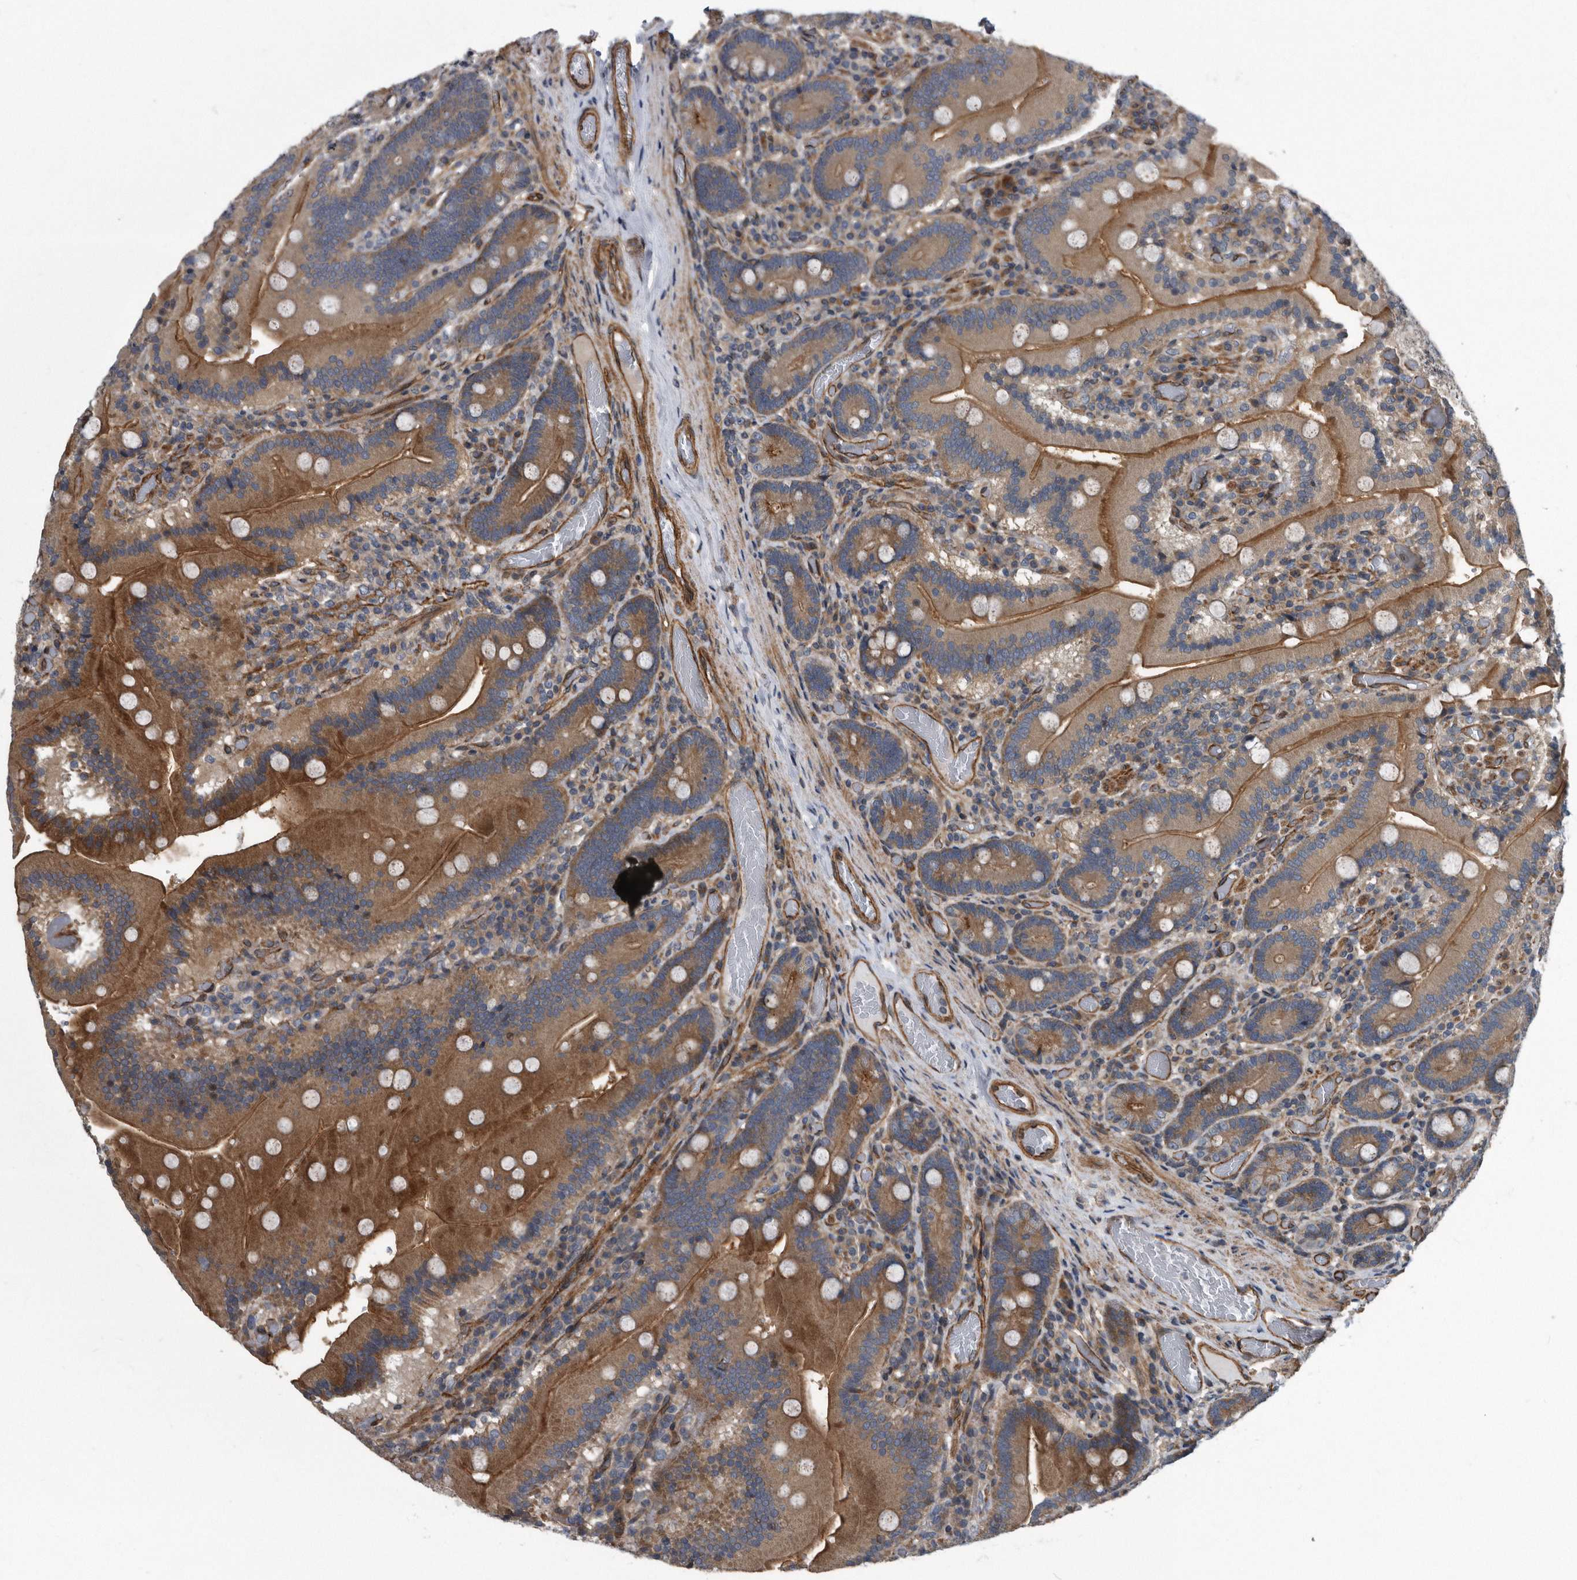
{"staining": {"intensity": "moderate", "quantity": ">75%", "location": "cytoplasmic/membranous"}, "tissue": "duodenum", "cell_type": "Glandular cells", "image_type": "normal", "snomed": [{"axis": "morphology", "description": "Normal tissue, NOS"}, {"axis": "topography", "description": "Duodenum"}], "caption": "Immunohistochemical staining of unremarkable duodenum displays moderate cytoplasmic/membranous protein expression in about >75% of glandular cells.", "gene": "ARMCX1", "patient": {"sex": "female", "age": 62}}